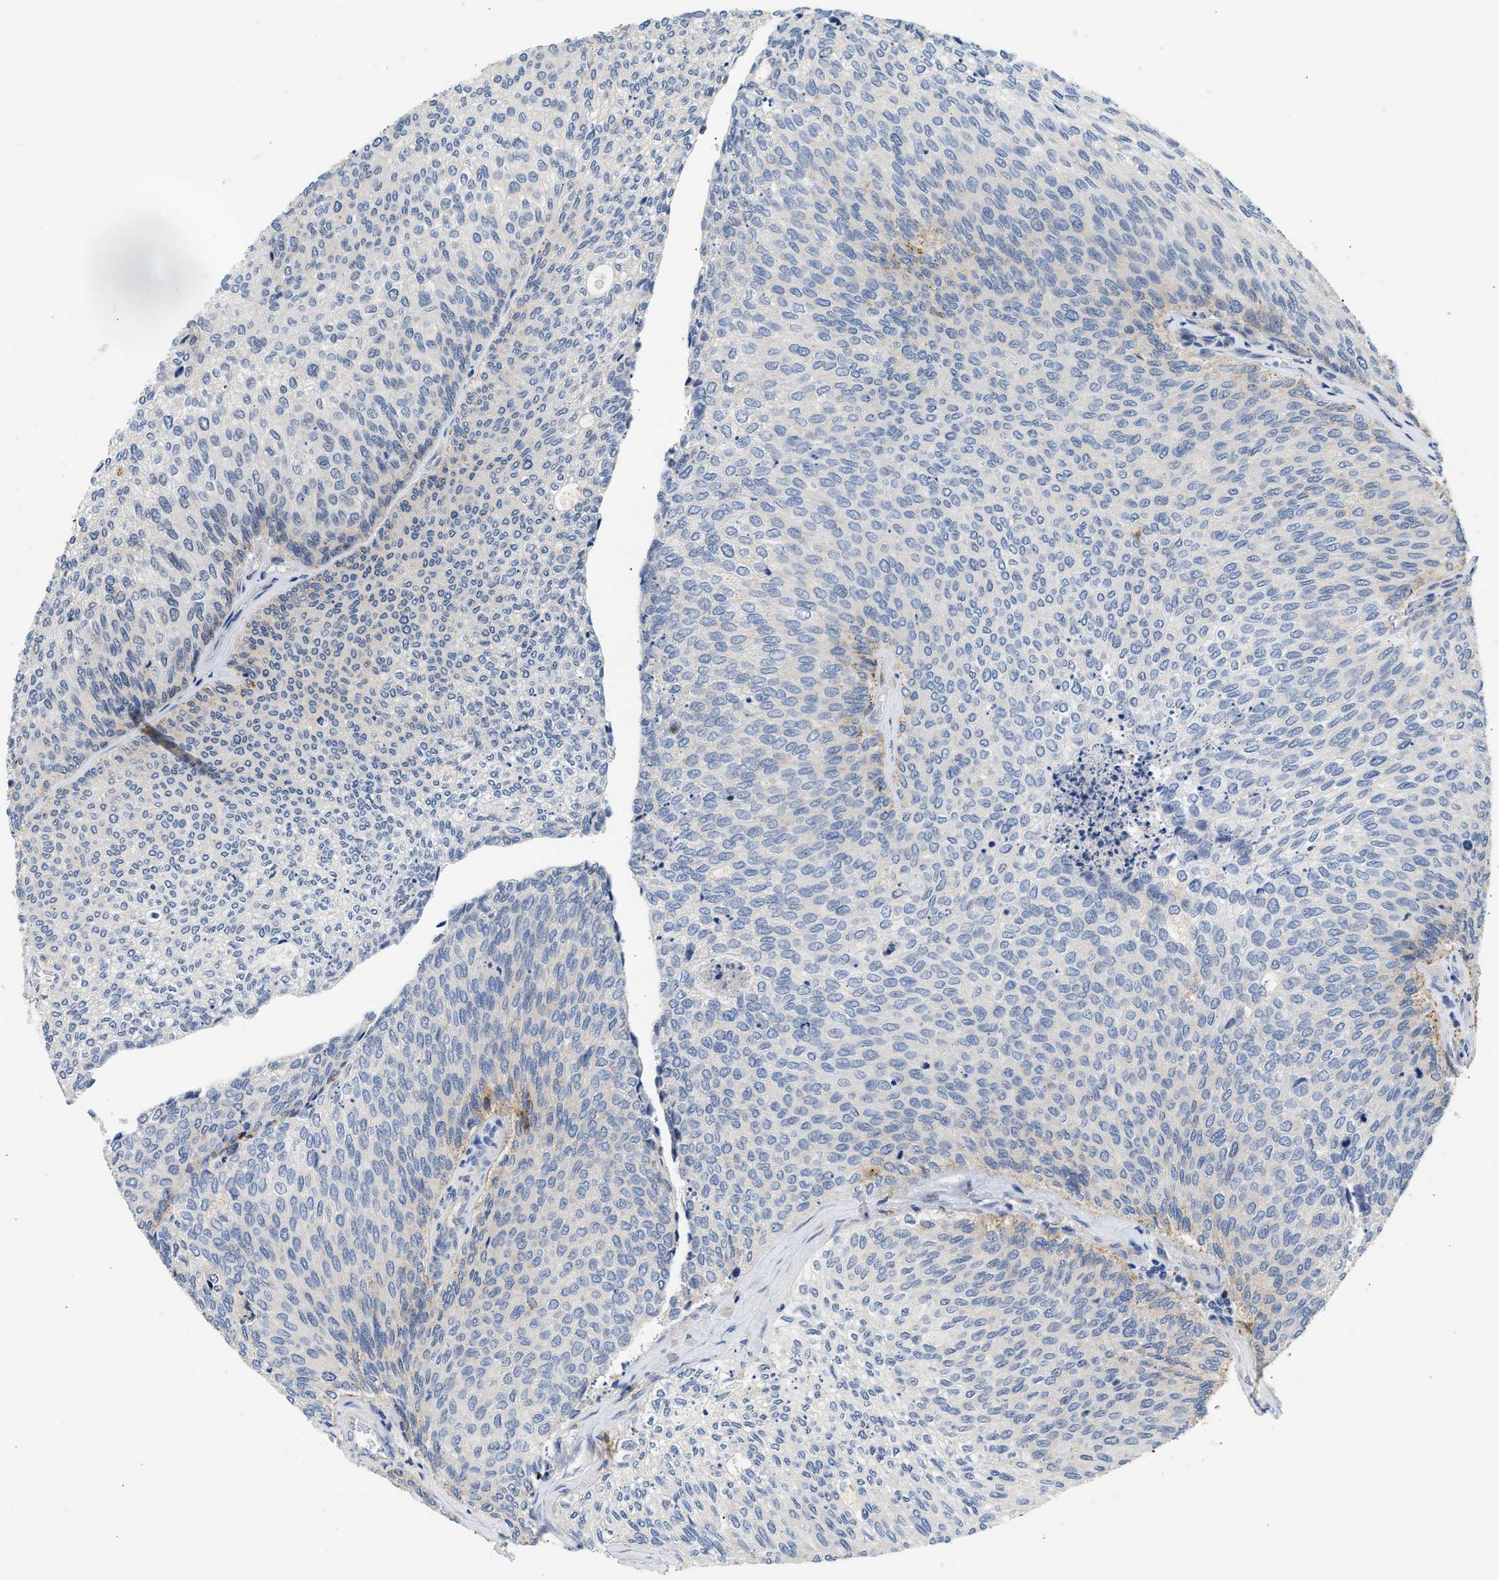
{"staining": {"intensity": "negative", "quantity": "none", "location": "none"}, "tissue": "urothelial cancer", "cell_type": "Tumor cells", "image_type": "cancer", "snomed": [{"axis": "morphology", "description": "Urothelial carcinoma, Low grade"}, {"axis": "topography", "description": "Urinary bladder"}], "caption": "Tumor cells show no significant staining in urothelial carcinoma (low-grade). (Immunohistochemistry (ihc), brightfield microscopy, high magnification).", "gene": "PPM1L", "patient": {"sex": "female", "age": 79}}